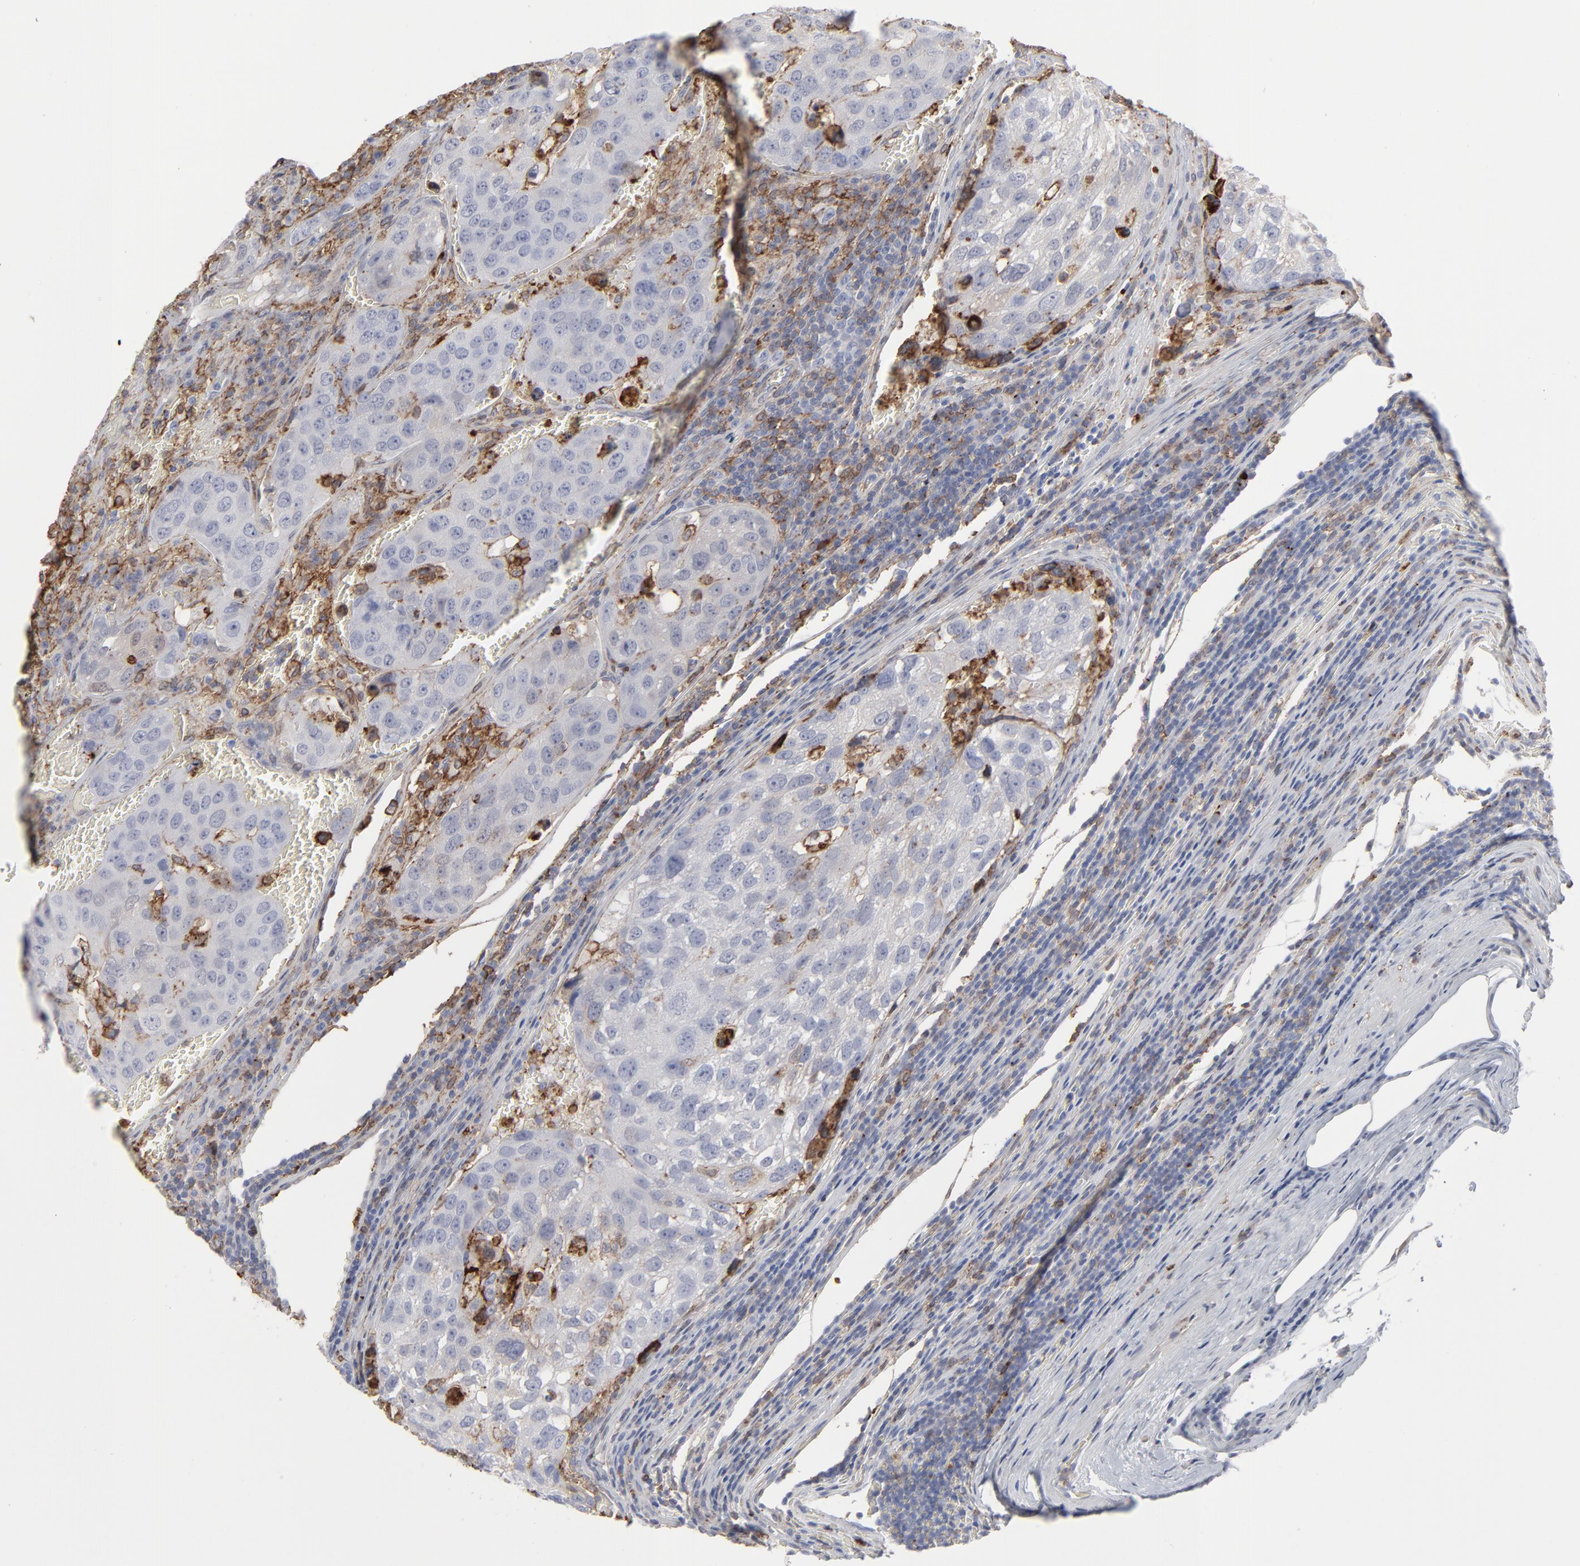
{"staining": {"intensity": "moderate", "quantity": "25%-75%", "location": "cytoplasmic/membranous"}, "tissue": "urothelial cancer", "cell_type": "Tumor cells", "image_type": "cancer", "snomed": [{"axis": "morphology", "description": "Urothelial carcinoma, High grade"}, {"axis": "topography", "description": "Lymph node"}, {"axis": "topography", "description": "Urinary bladder"}], "caption": "The histopathology image displays a brown stain indicating the presence of a protein in the cytoplasmic/membranous of tumor cells in urothelial cancer. (Brightfield microscopy of DAB IHC at high magnification).", "gene": "ANXA5", "patient": {"sex": "male", "age": 51}}